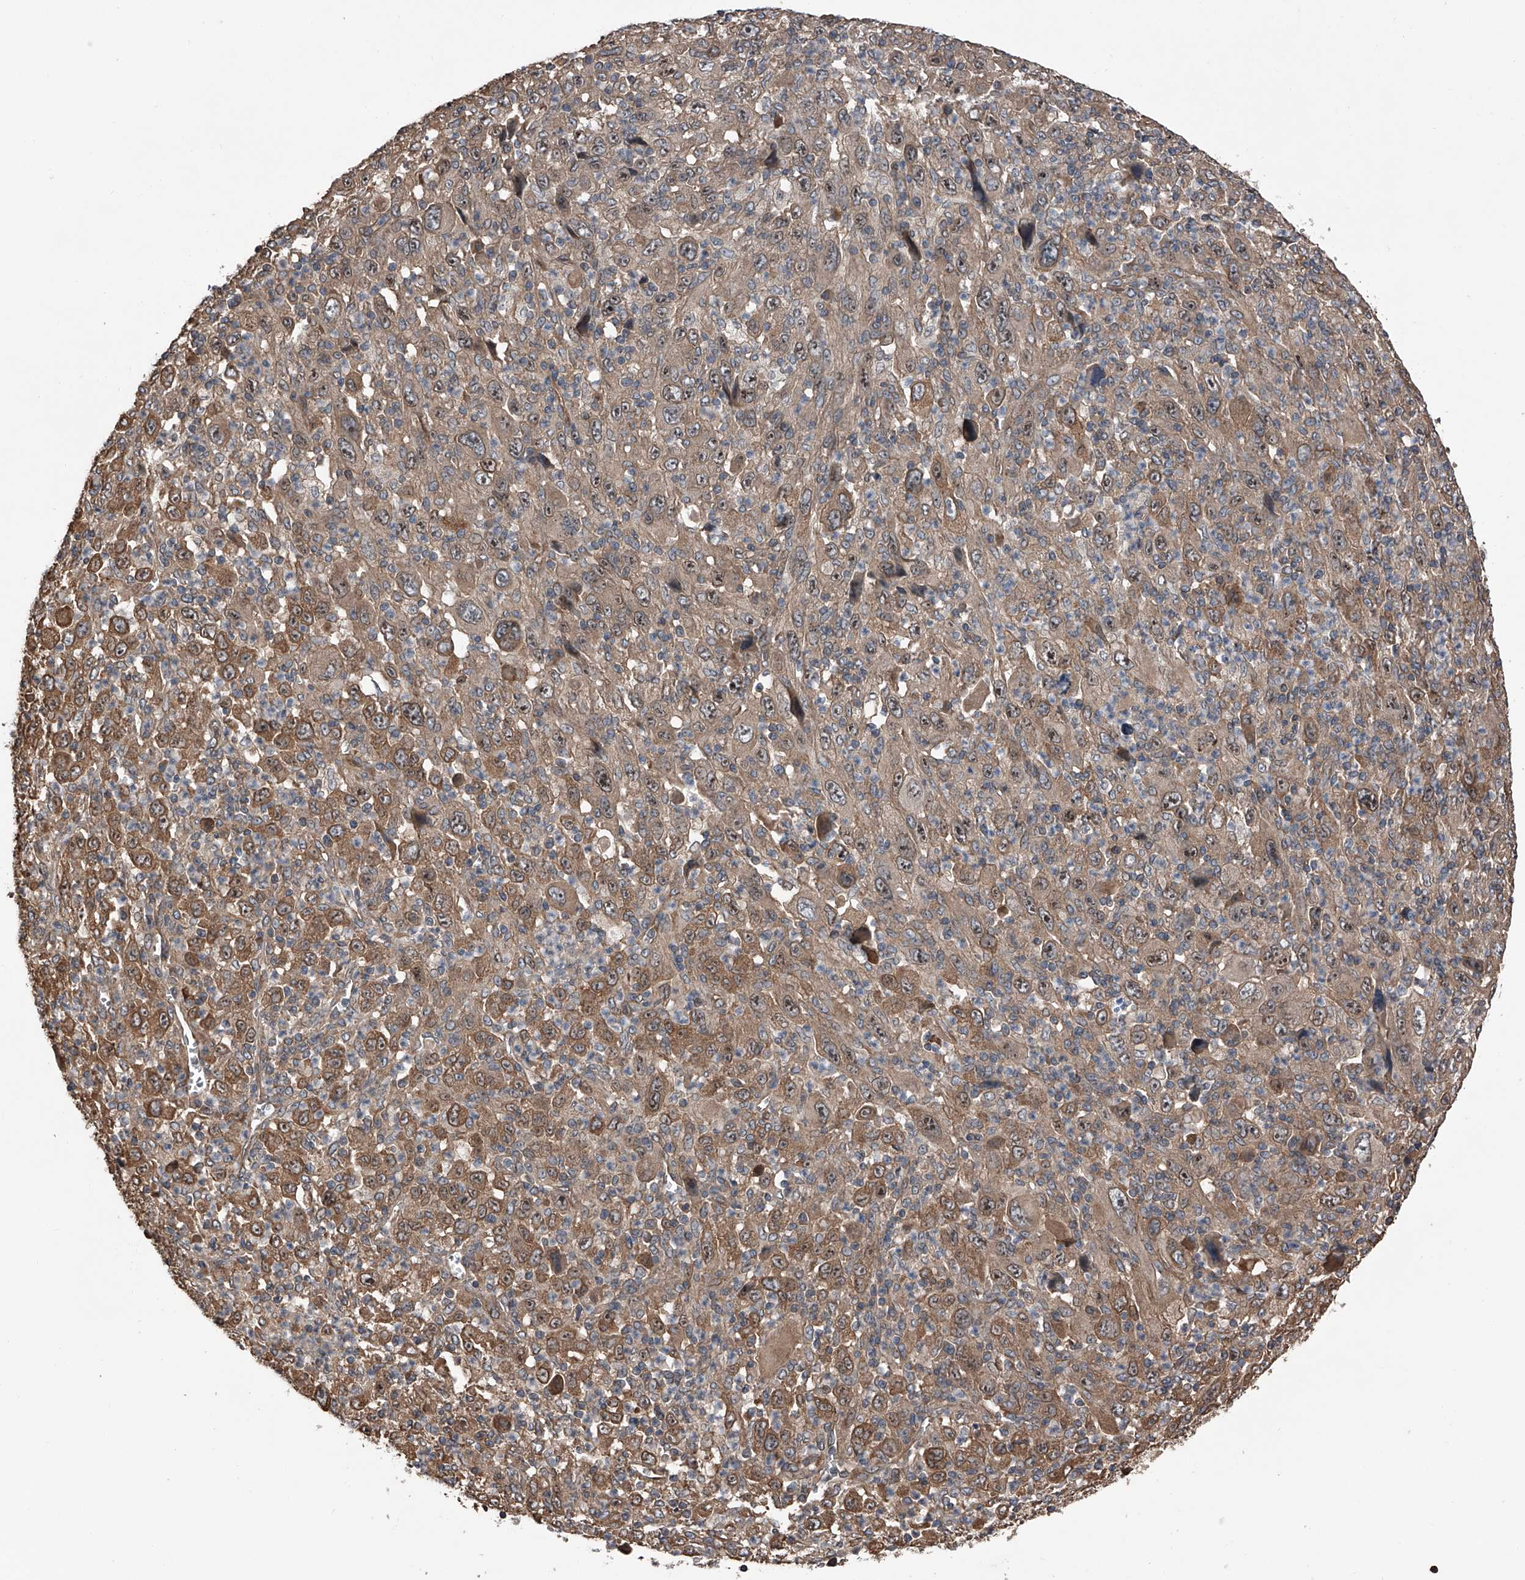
{"staining": {"intensity": "moderate", "quantity": "25%-75%", "location": "cytoplasmic/membranous"}, "tissue": "melanoma", "cell_type": "Tumor cells", "image_type": "cancer", "snomed": [{"axis": "morphology", "description": "Malignant melanoma, Metastatic site"}, {"axis": "topography", "description": "Skin"}], "caption": "Immunohistochemistry photomicrograph of neoplastic tissue: melanoma stained using immunohistochemistry (IHC) exhibits medium levels of moderate protein expression localized specifically in the cytoplasmic/membranous of tumor cells, appearing as a cytoplasmic/membranous brown color.", "gene": "KCNJ2", "patient": {"sex": "female", "age": 56}}